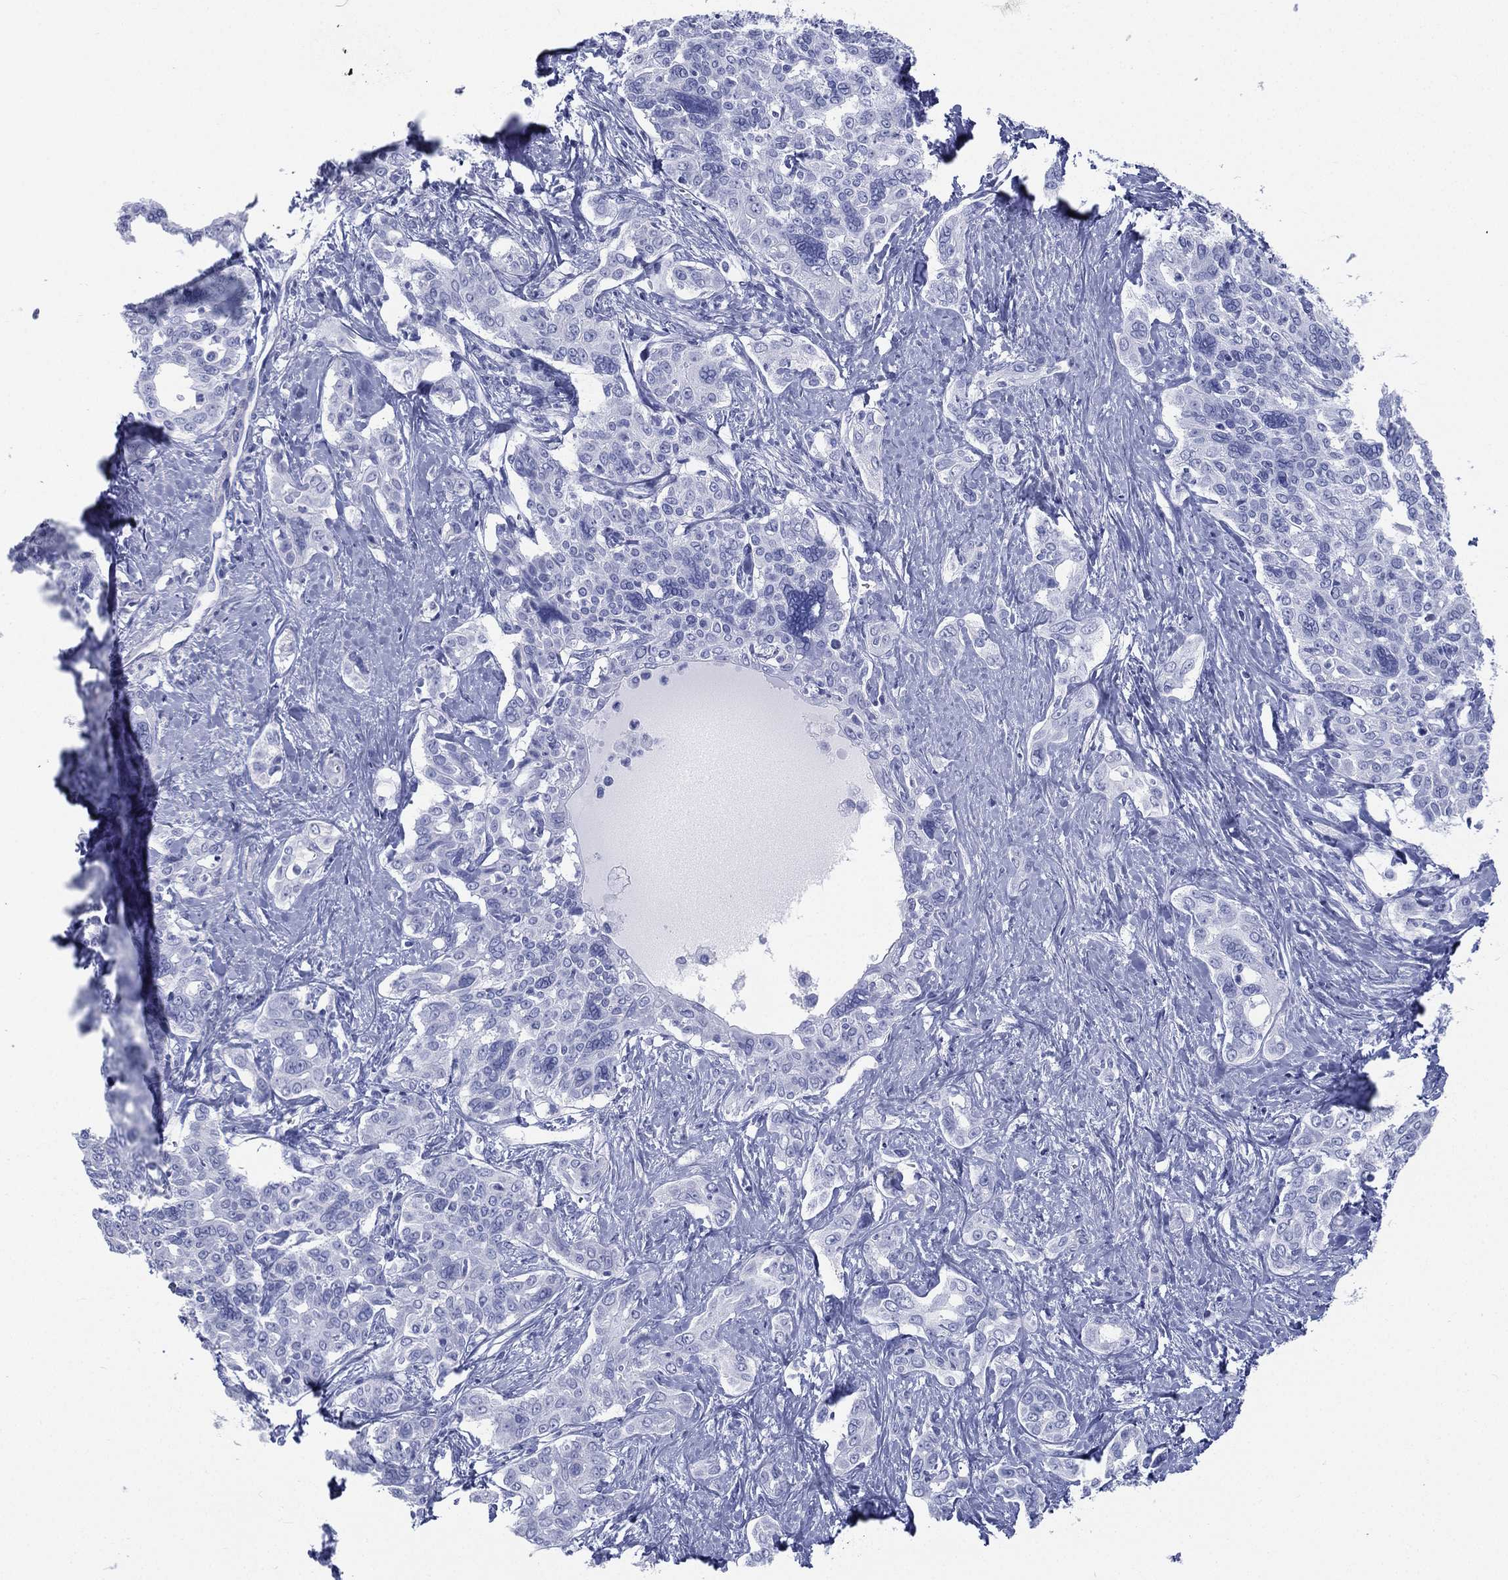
{"staining": {"intensity": "negative", "quantity": "none", "location": "none"}, "tissue": "liver cancer", "cell_type": "Tumor cells", "image_type": "cancer", "snomed": [{"axis": "morphology", "description": "Cholangiocarcinoma"}, {"axis": "topography", "description": "Liver"}], "caption": "The immunohistochemistry (IHC) image has no significant positivity in tumor cells of cholangiocarcinoma (liver) tissue.", "gene": "RSPH4A", "patient": {"sex": "female", "age": 47}}